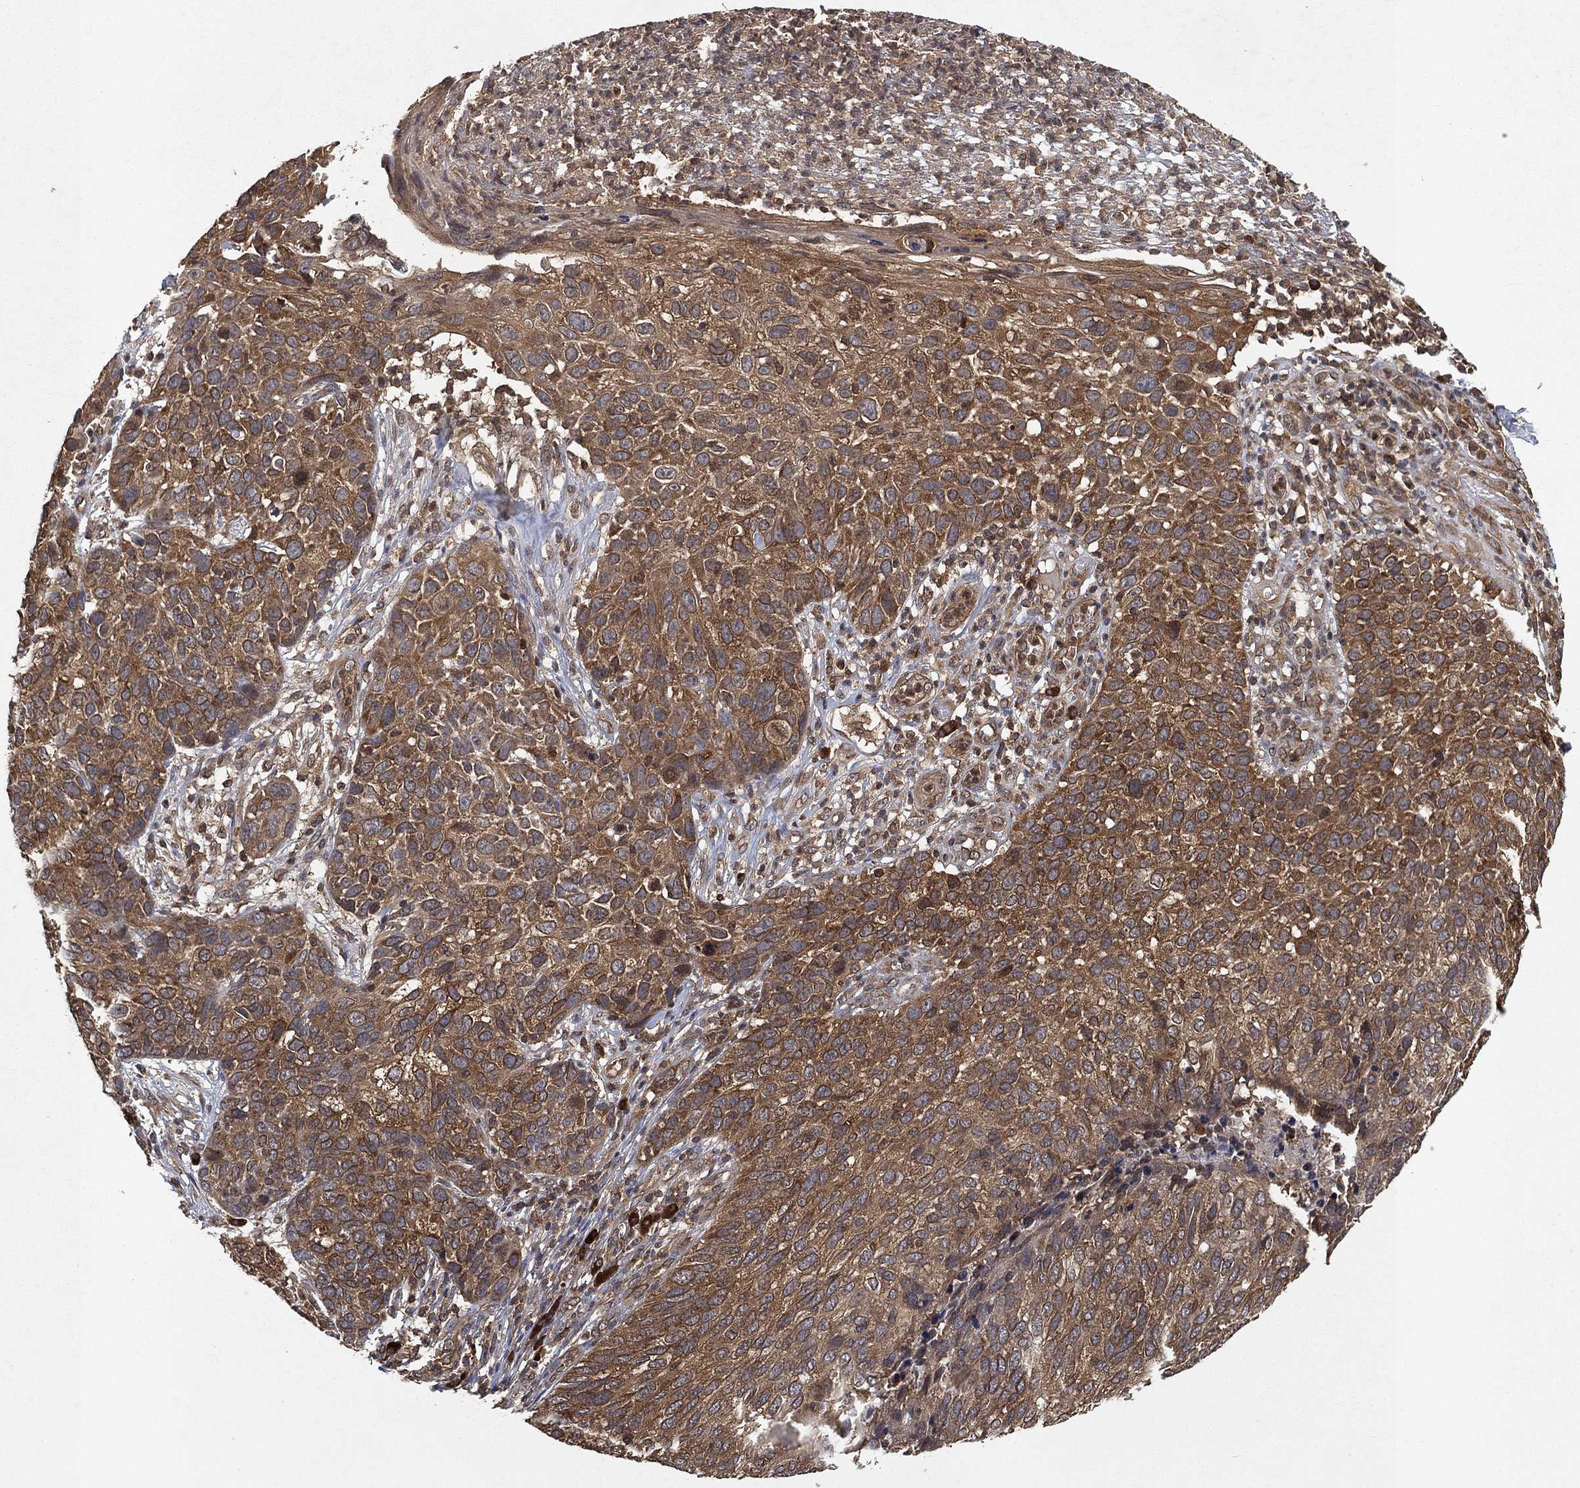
{"staining": {"intensity": "strong", "quantity": ">75%", "location": "cytoplasmic/membranous"}, "tissue": "skin cancer", "cell_type": "Tumor cells", "image_type": "cancer", "snomed": [{"axis": "morphology", "description": "Squamous cell carcinoma, NOS"}, {"axis": "topography", "description": "Skin"}], "caption": "Strong cytoplasmic/membranous protein expression is present in about >75% of tumor cells in skin cancer (squamous cell carcinoma). Using DAB (brown) and hematoxylin (blue) stains, captured at high magnification using brightfield microscopy.", "gene": "UBA5", "patient": {"sex": "male", "age": 92}}